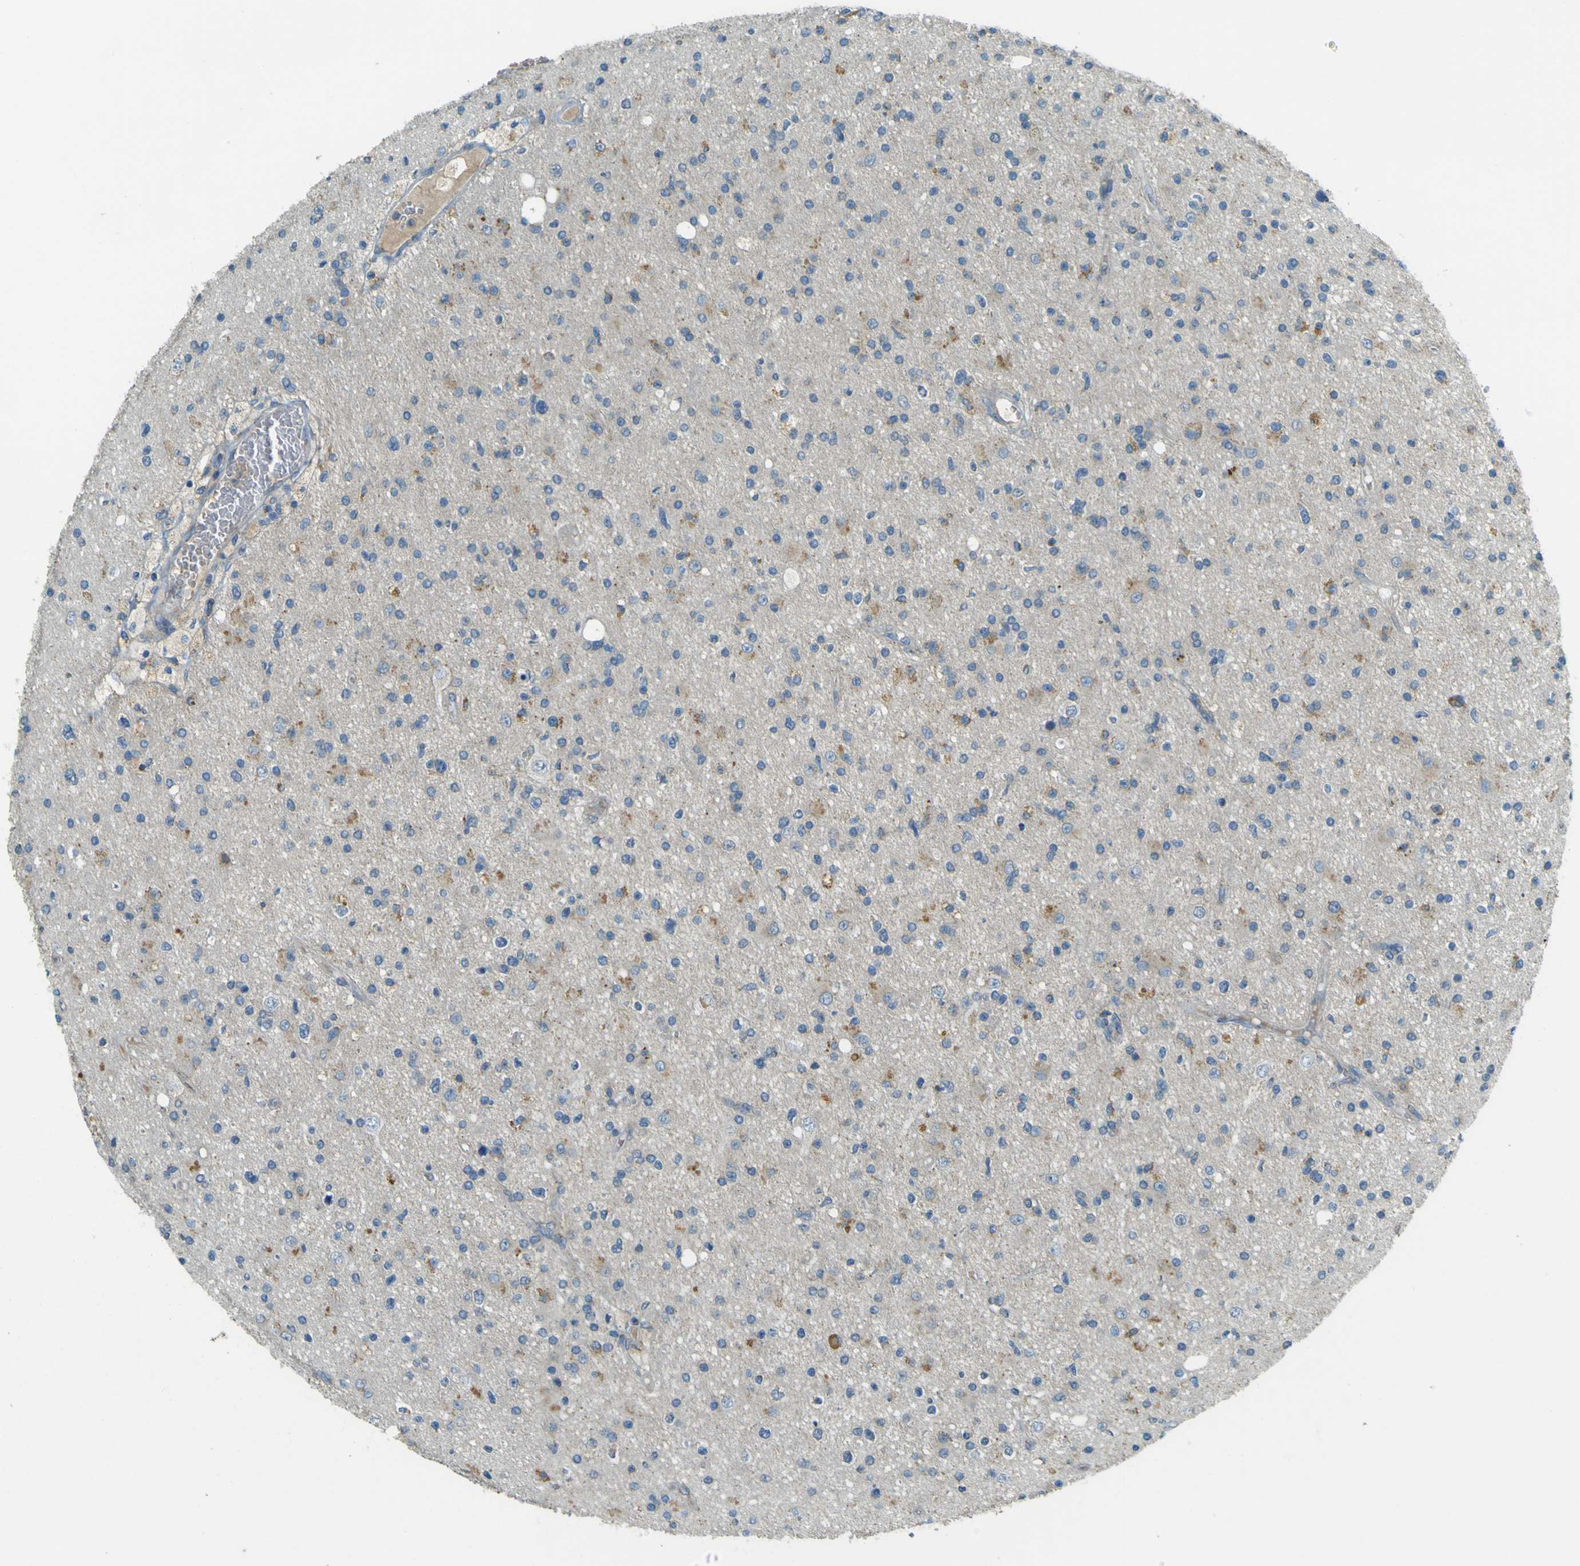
{"staining": {"intensity": "moderate", "quantity": "<25%", "location": "cytoplasmic/membranous"}, "tissue": "glioma", "cell_type": "Tumor cells", "image_type": "cancer", "snomed": [{"axis": "morphology", "description": "Glioma, malignant, High grade"}, {"axis": "topography", "description": "Brain"}], "caption": "An image of human glioma stained for a protein displays moderate cytoplasmic/membranous brown staining in tumor cells. (DAB (3,3'-diaminobenzidine) = brown stain, brightfield microscopy at high magnification).", "gene": "FKTN", "patient": {"sex": "male", "age": 33}}